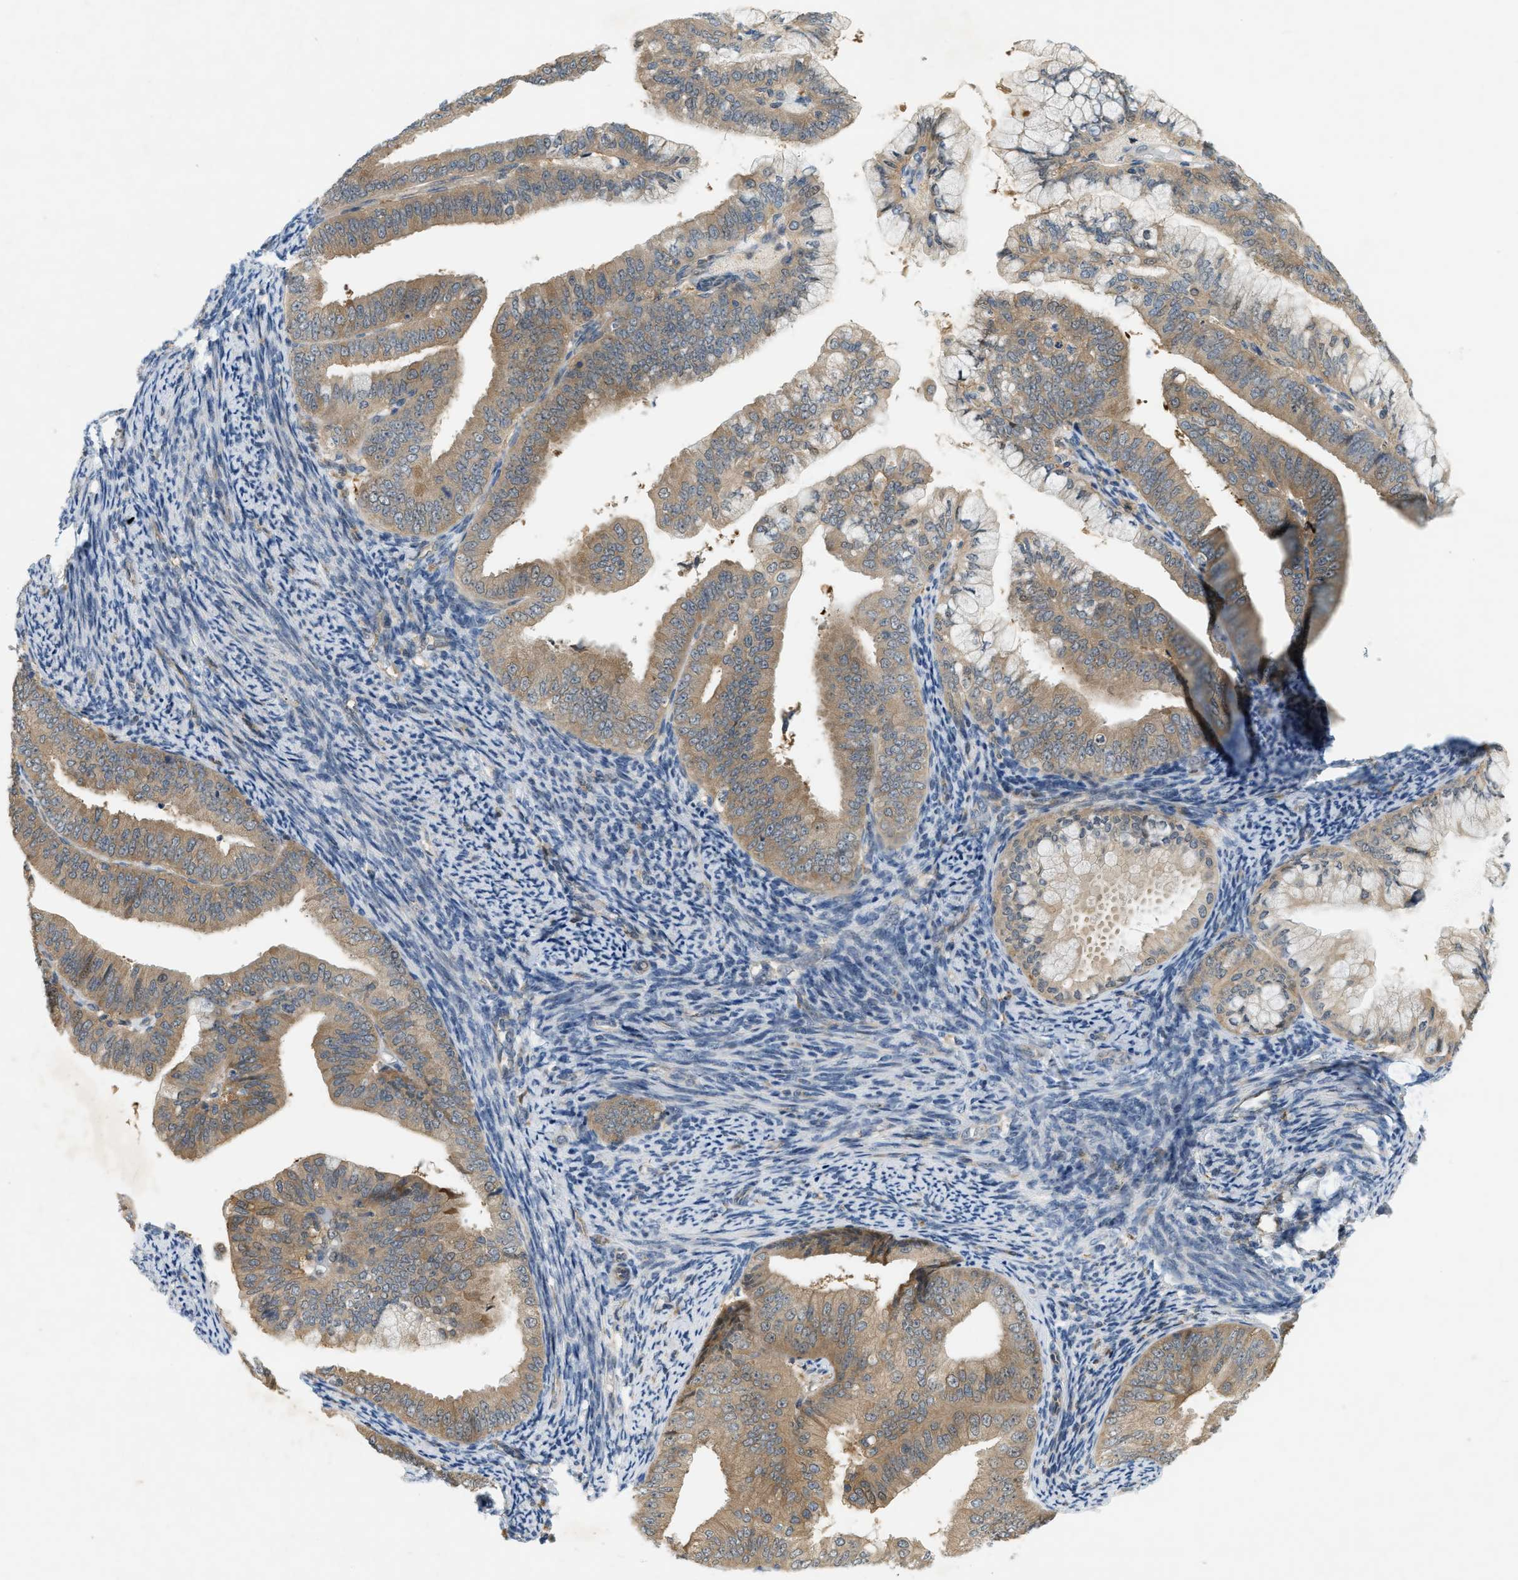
{"staining": {"intensity": "moderate", "quantity": ">75%", "location": "cytoplasmic/membranous"}, "tissue": "endometrial cancer", "cell_type": "Tumor cells", "image_type": "cancer", "snomed": [{"axis": "morphology", "description": "Adenocarcinoma, NOS"}, {"axis": "topography", "description": "Endometrium"}], "caption": "Tumor cells exhibit medium levels of moderate cytoplasmic/membranous positivity in approximately >75% of cells in human endometrial cancer.", "gene": "PDCL3", "patient": {"sex": "female", "age": 63}}